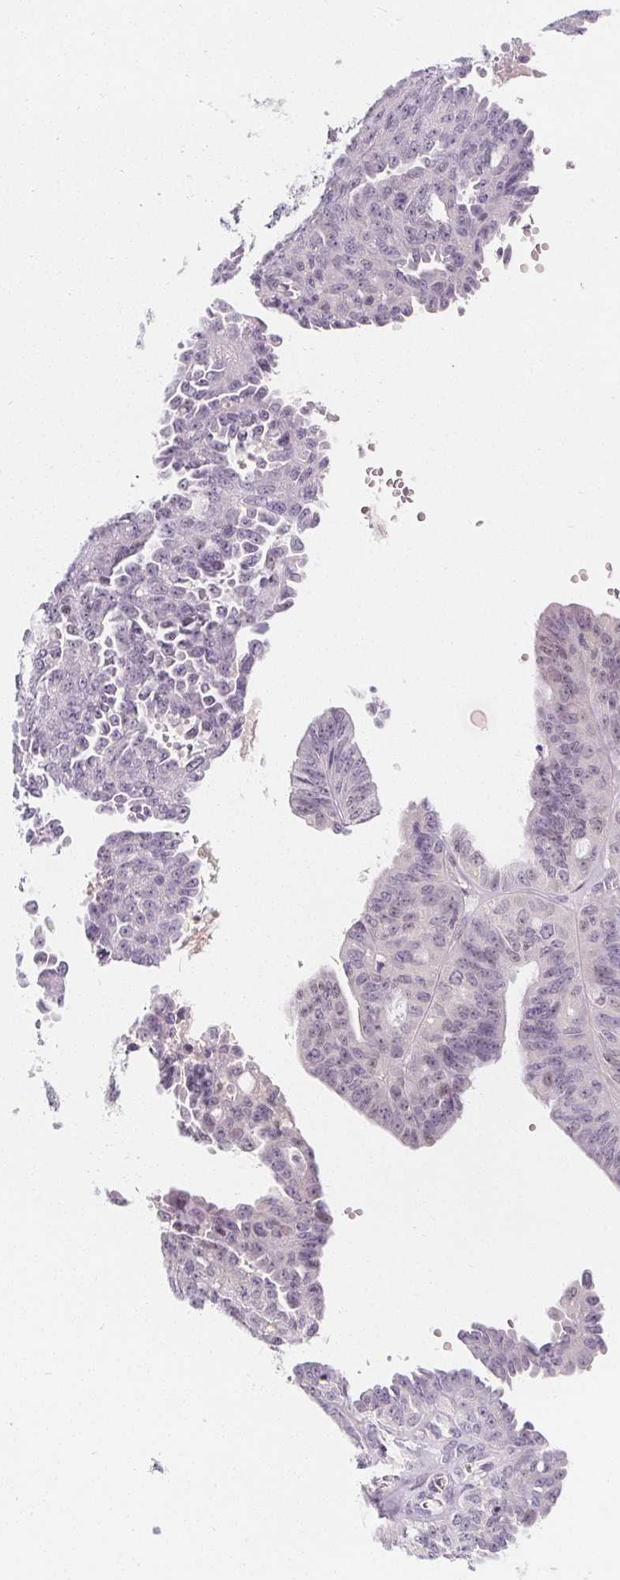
{"staining": {"intensity": "negative", "quantity": "none", "location": "none"}, "tissue": "ovarian cancer", "cell_type": "Tumor cells", "image_type": "cancer", "snomed": [{"axis": "morphology", "description": "Cystadenocarcinoma, serous, NOS"}, {"axis": "topography", "description": "Ovary"}], "caption": "Tumor cells are negative for brown protein staining in serous cystadenocarcinoma (ovarian).", "gene": "UGP2", "patient": {"sex": "female", "age": 71}}